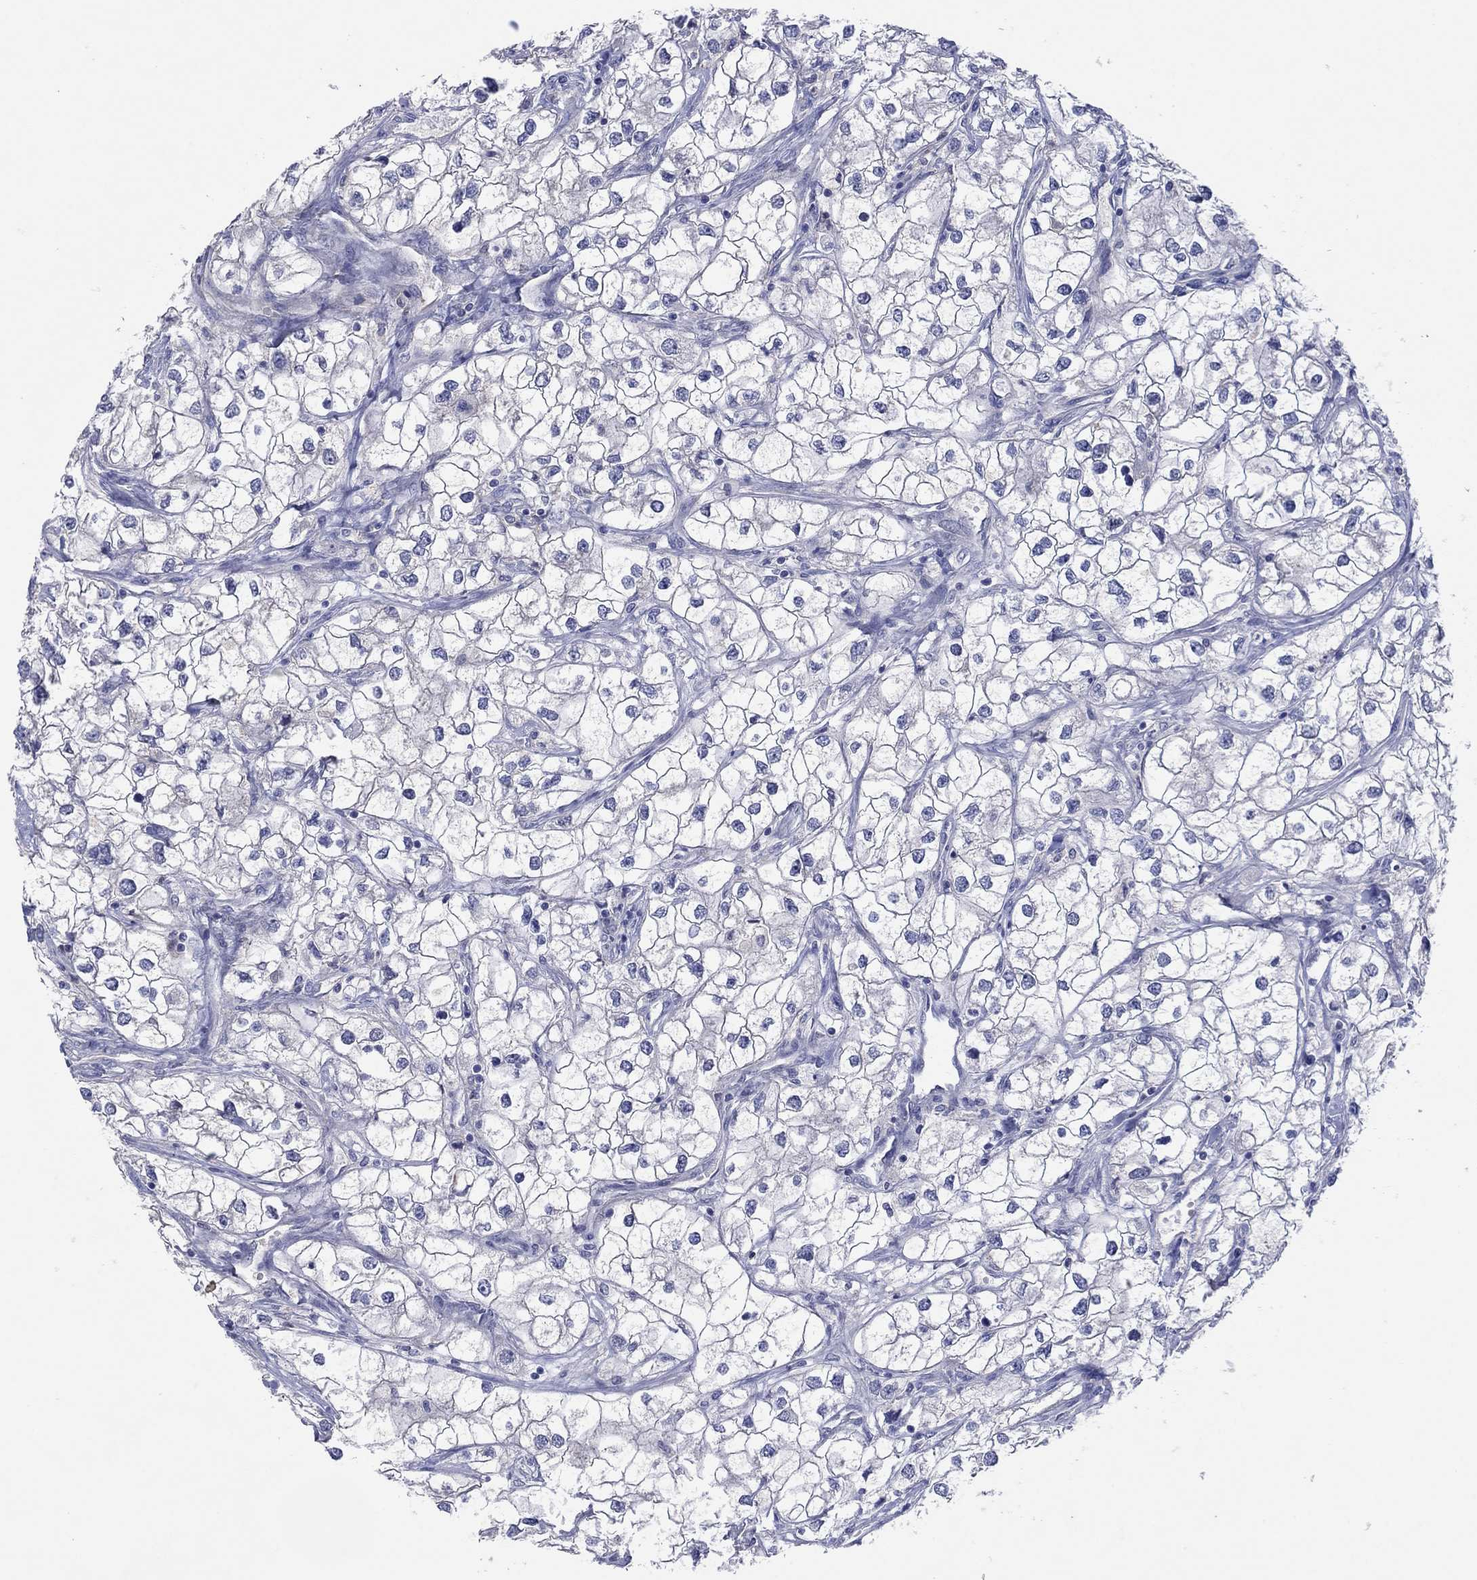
{"staining": {"intensity": "negative", "quantity": "none", "location": "none"}, "tissue": "renal cancer", "cell_type": "Tumor cells", "image_type": "cancer", "snomed": [{"axis": "morphology", "description": "Adenocarcinoma, NOS"}, {"axis": "topography", "description": "Kidney"}], "caption": "This is an immunohistochemistry photomicrograph of renal adenocarcinoma. There is no positivity in tumor cells.", "gene": "PLCL2", "patient": {"sex": "male", "age": 59}}